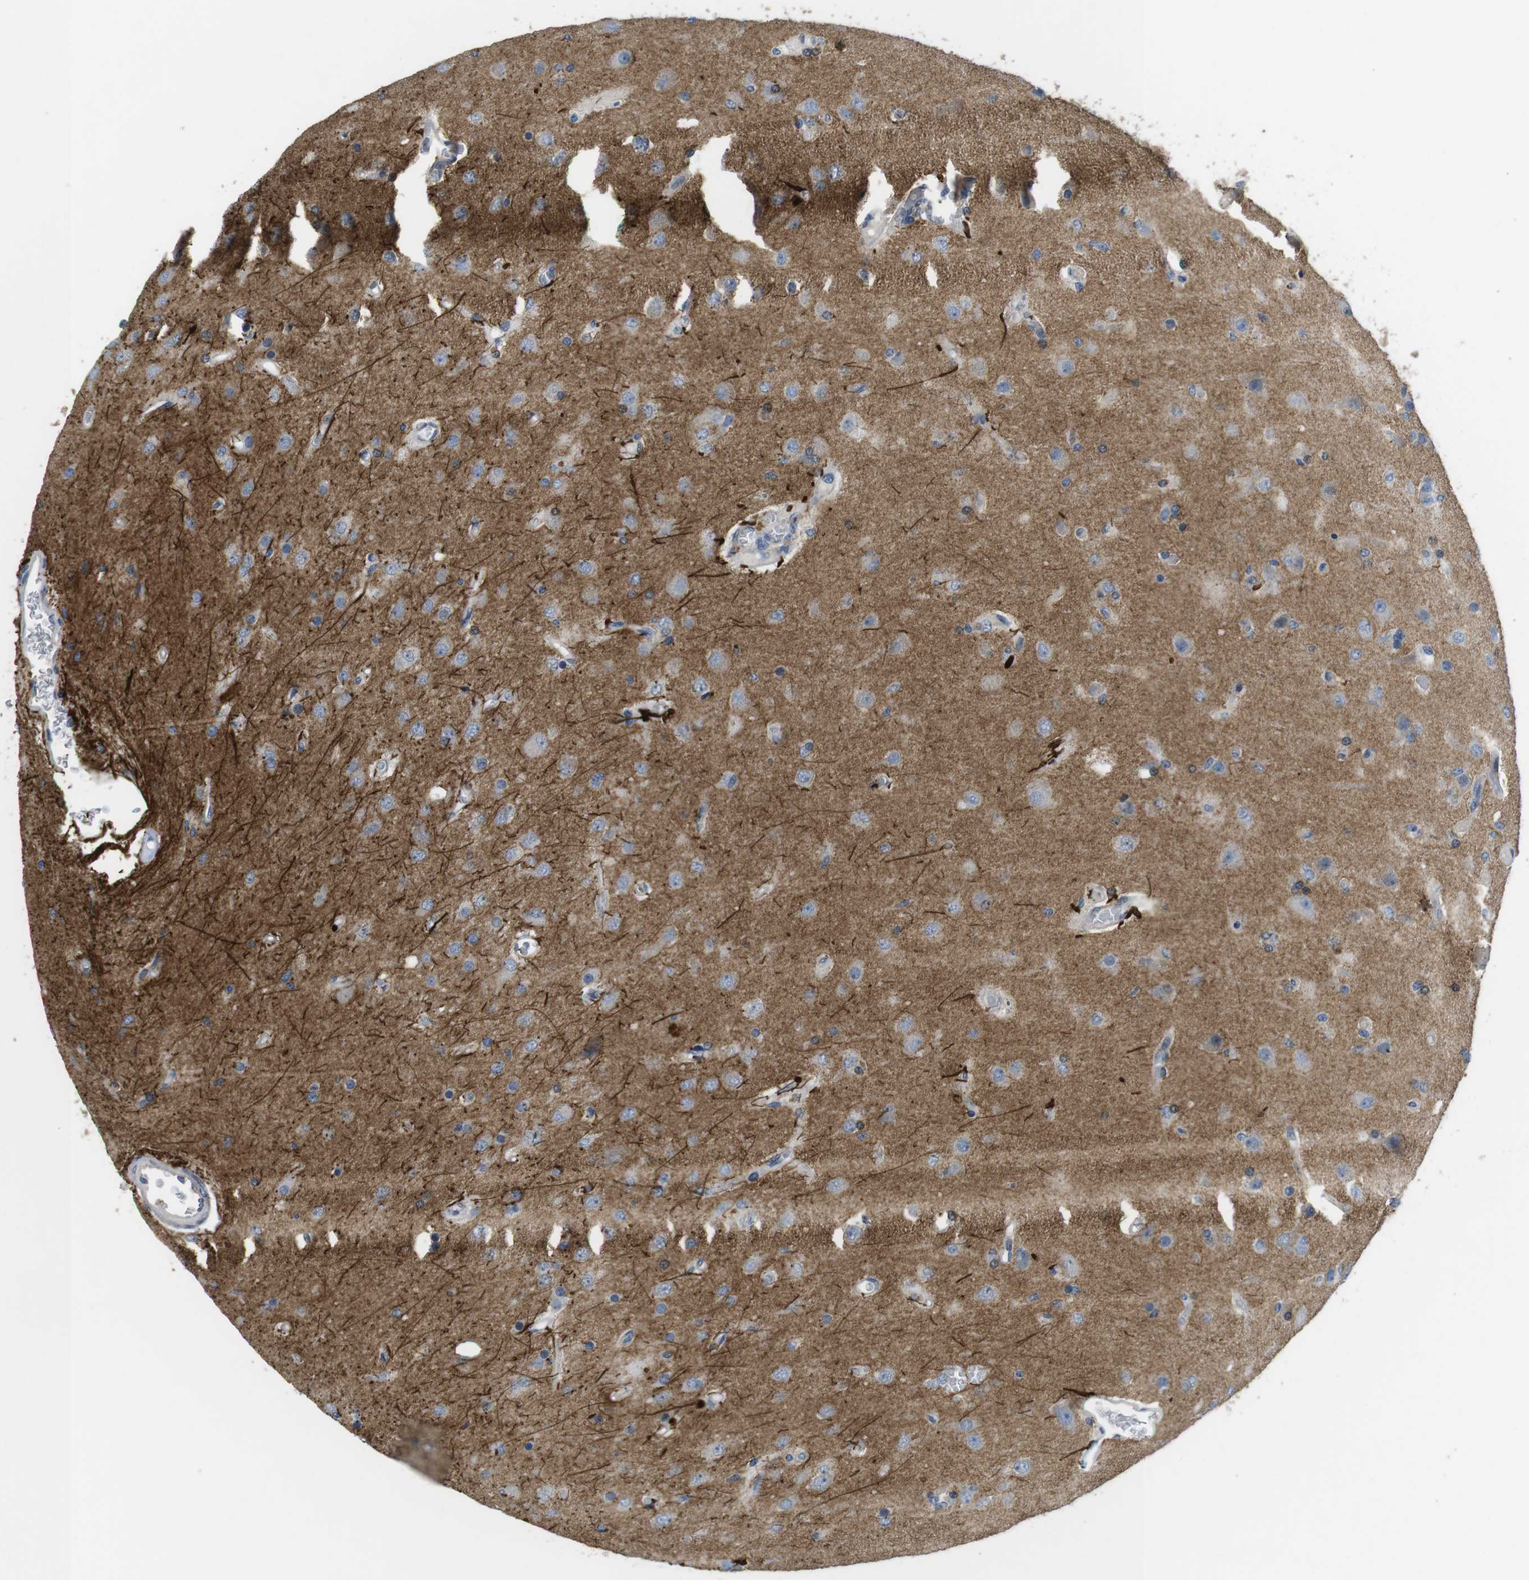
{"staining": {"intensity": "moderate", "quantity": "<25%", "location": "cytoplasmic/membranous"}, "tissue": "glioma", "cell_type": "Tumor cells", "image_type": "cancer", "snomed": [{"axis": "morphology", "description": "Normal tissue, NOS"}, {"axis": "morphology", "description": "Glioma, malignant, High grade"}, {"axis": "topography", "description": "Cerebral cortex"}], "caption": "IHC (DAB) staining of human glioma displays moderate cytoplasmic/membranous protein expression in about <25% of tumor cells. (Brightfield microscopy of DAB IHC at high magnification).", "gene": "NECTIN1", "patient": {"sex": "male", "age": 77}}